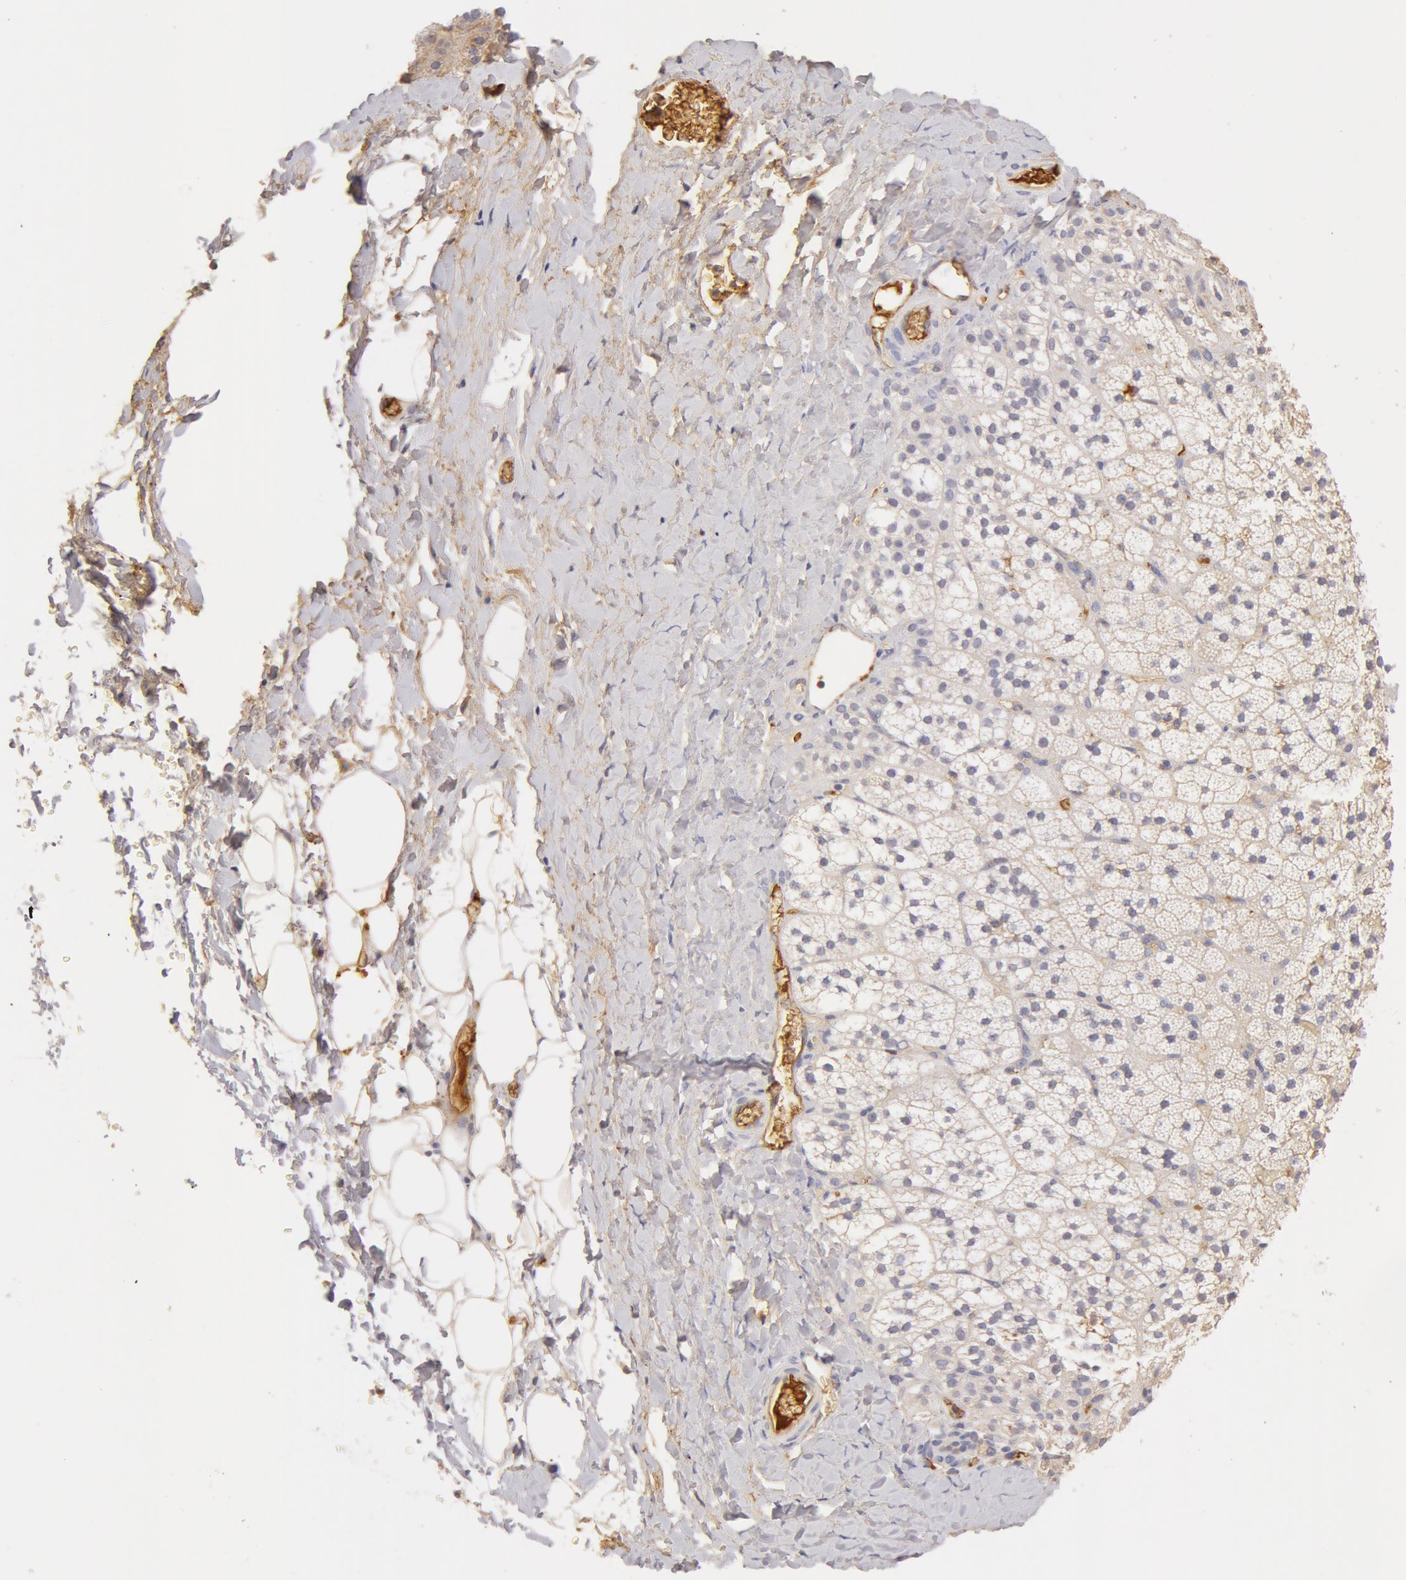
{"staining": {"intensity": "weak", "quantity": "<25%", "location": "cytoplasmic/membranous"}, "tissue": "adrenal gland", "cell_type": "Glandular cells", "image_type": "normal", "snomed": [{"axis": "morphology", "description": "Normal tissue, NOS"}, {"axis": "topography", "description": "Adrenal gland"}], "caption": "An immunohistochemistry (IHC) image of benign adrenal gland is shown. There is no staining in glandular cells of adrenal gland. The staining is performed using DAB brown chromogen with nuclei counter-stained in using hematoxylin.", "gene": "TF", "patient": {"sex": "male", "age": 53}}